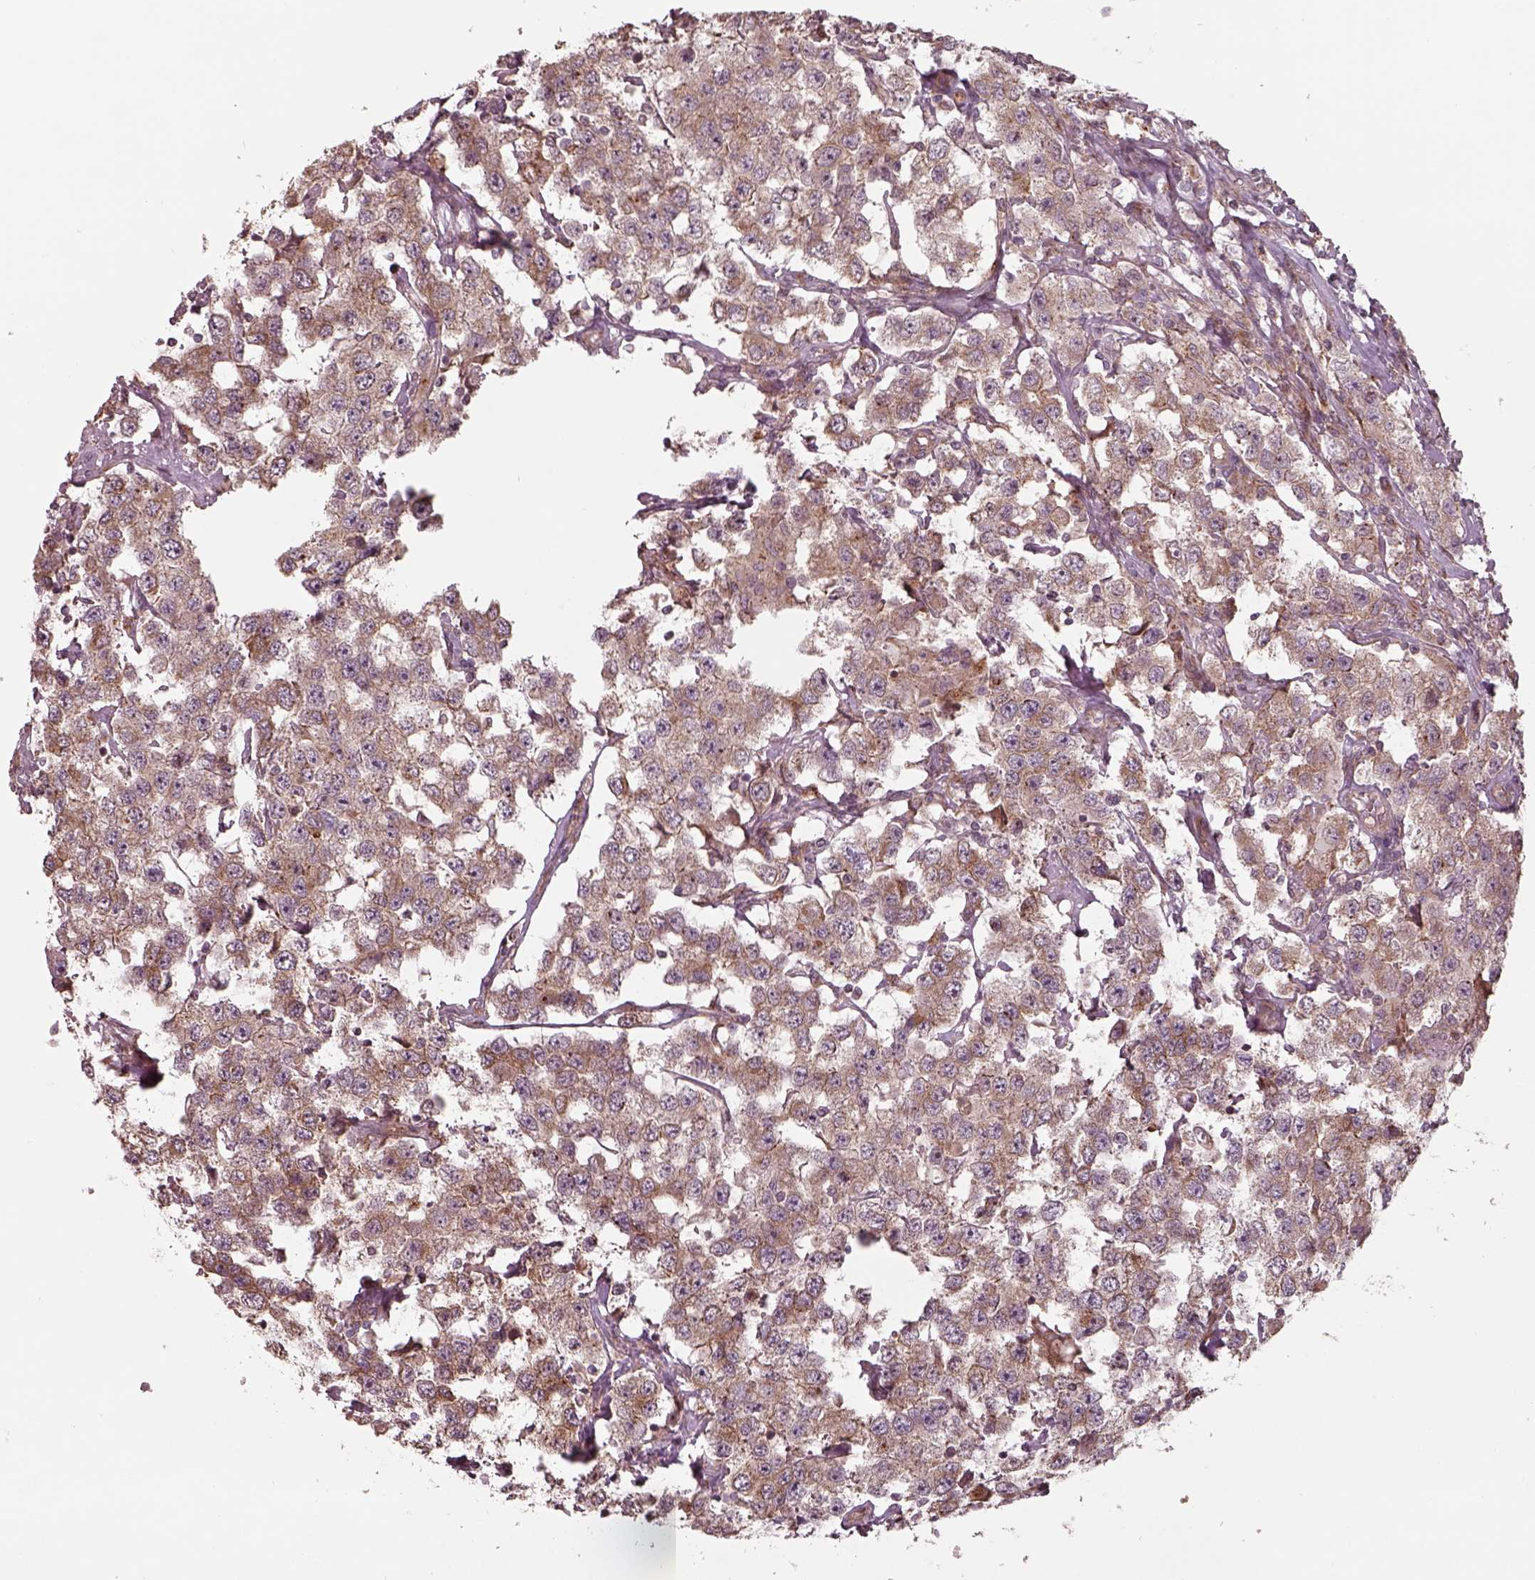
{"staining": {"intensity": "moderate", "quantity": ">75%", "location": "cytoplasmic/membranous"}, "tissue": "testis cancer", "cell_type": "Tumor cells", "image_type": "cancer", "snomed": [{"axis": "morphology", "description": "Seminoma, NOS"}, {"axis": "topography", "description": "Testis"}], "caption": "A medium amount of moderate cytoplasmic/membranous staining is identified in approximately >75% of tumor cells in seminoma (testis) tissue. The protein of interest is shown in brown color, while the nuclei are stained blue.", "gene": "CHMP3", "patient": {"sex": "male", "age": 52}}